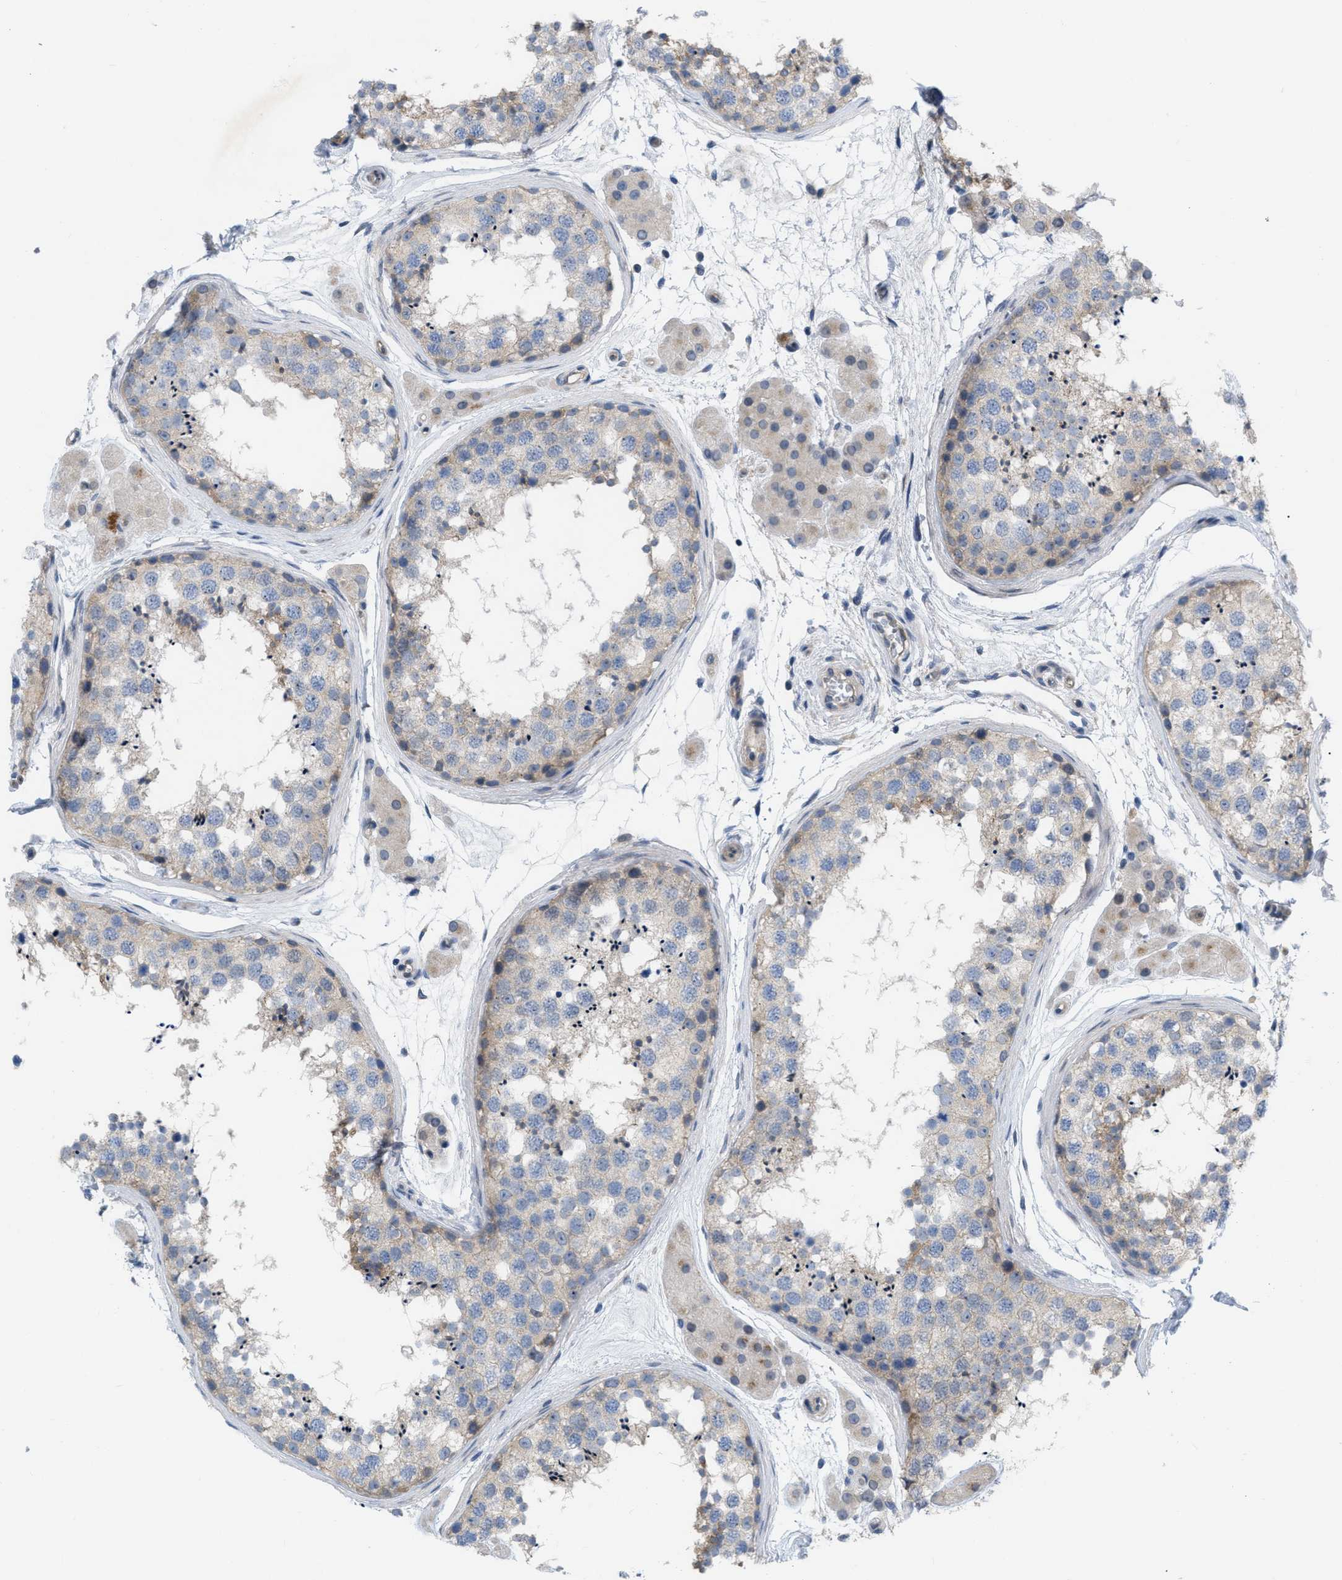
{"staining": {"intensity": "weak", "quantity": "25%-75%", "location": "cytoplasmic/membranous"}, "tissue": "testis", "cell_type": "Cells in seminiferous ducts", "image_type": "normal", "snomed": [{"axis": "morphology", "description": "Normal tissue, NOS"}, {"axis": "topography", "description": "Testis"}], "caption": "IHC of unremarkable human testis shows low levels of weak cytoplasmic/membranous staining in about 25%-75% of cells in seminiferous ducts. (Stains: DAB in brown, nuclei in blue, Microscopy: brightfield microscopy at high magnification).", "gene": "NDEL1", "patient": {"sex": "male", "age": 56}}